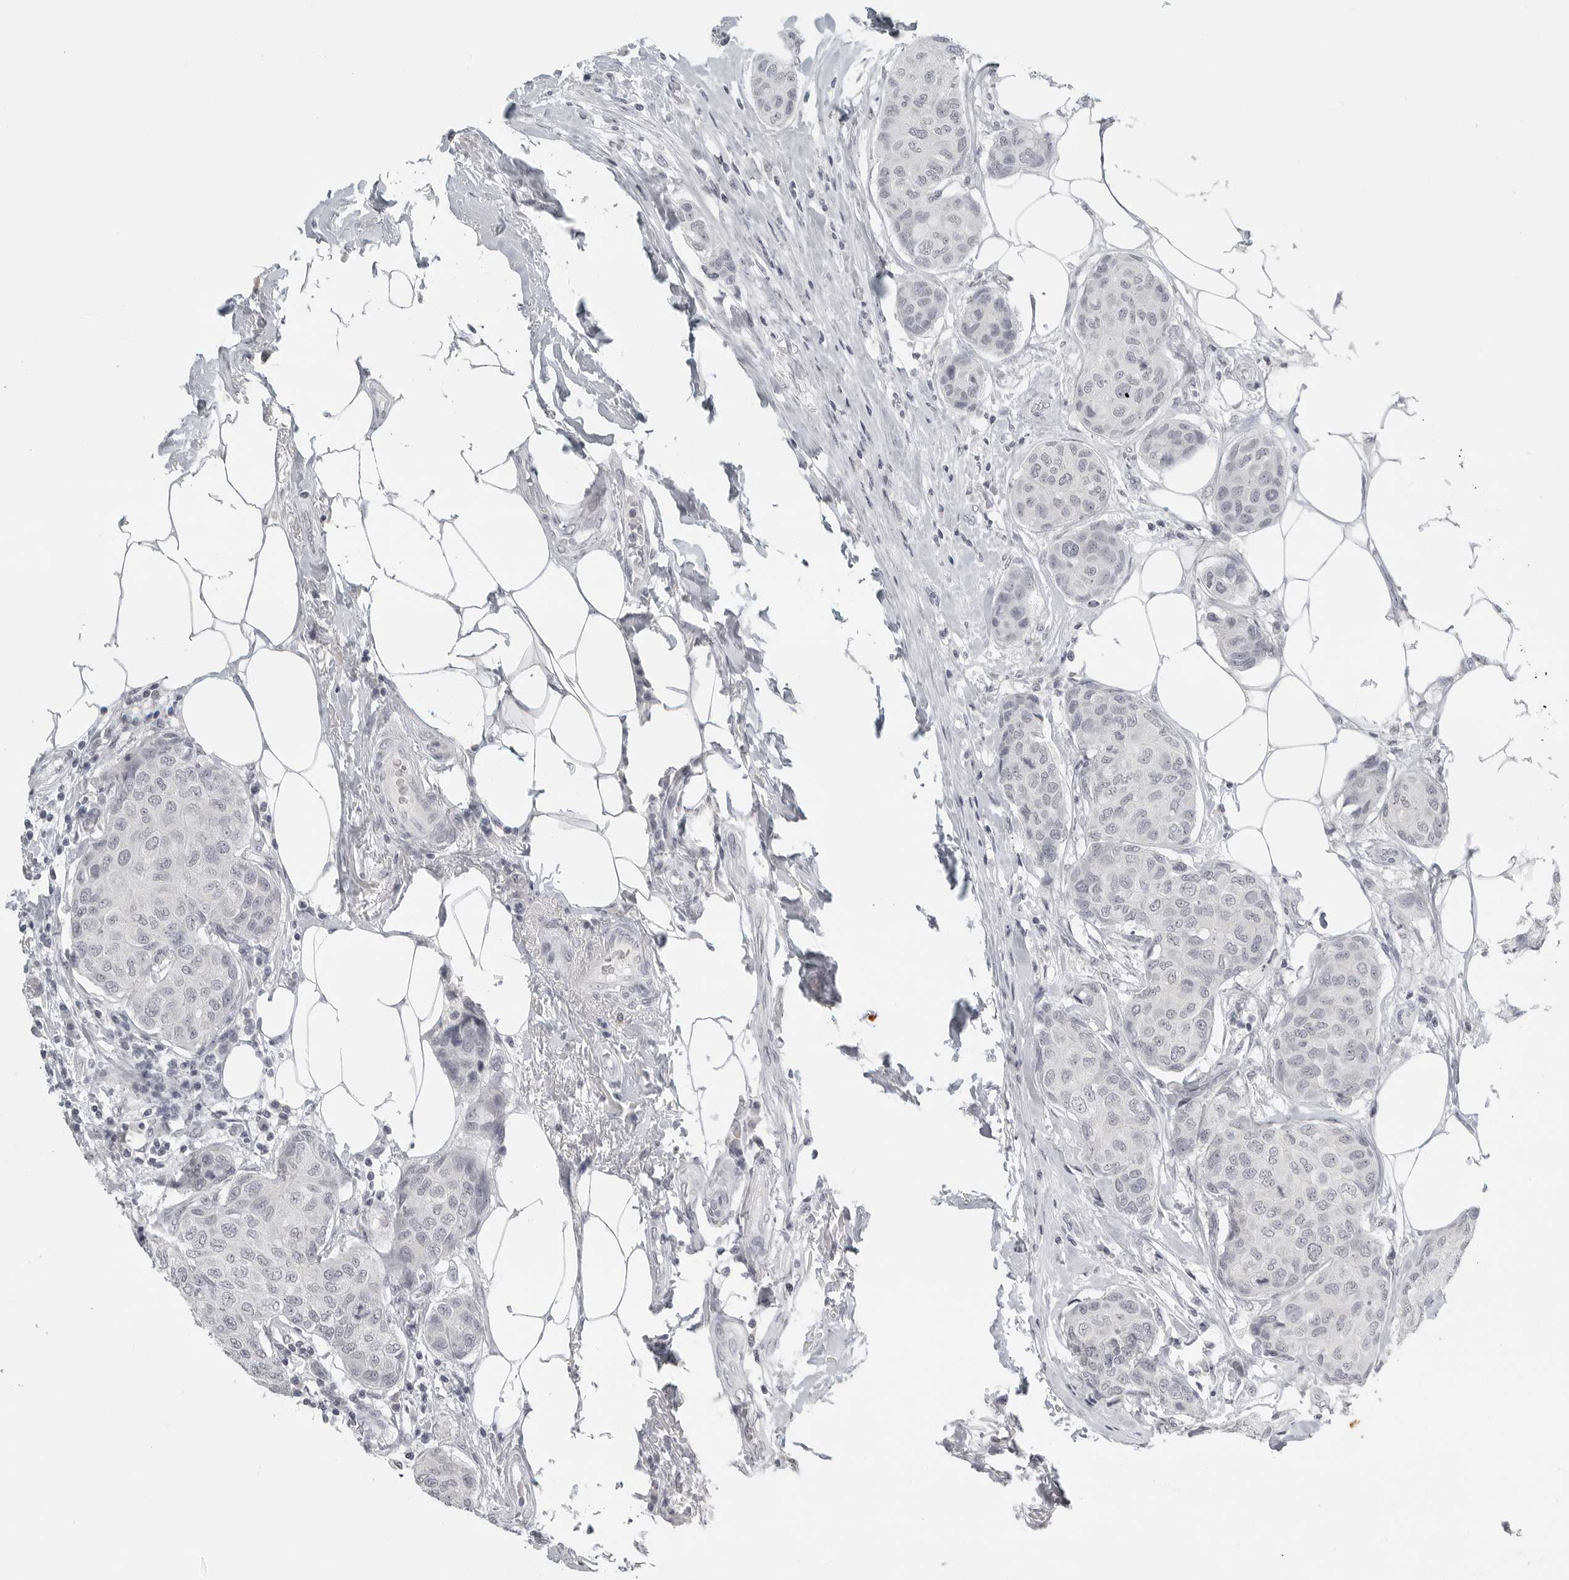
{"staining": {"intensity": "negative", "quantity": "none", "location": "none"}, "tissue": "breast cancer", "cell_type": "Tumor cells", "image_type": "cancer", "snomed": [{"axis": "morphology", "description": "Duct carcinoma"}, {"axis": "topography", "description": "Breast"}], "caption": "DAB (3,3'-diaminobenzidine) immunohistochemical staining of human breast cancer shows no significant staining in tumor cells.", "gene": "BPIFA1", "patient": {"sex": "female", "age": 80}}